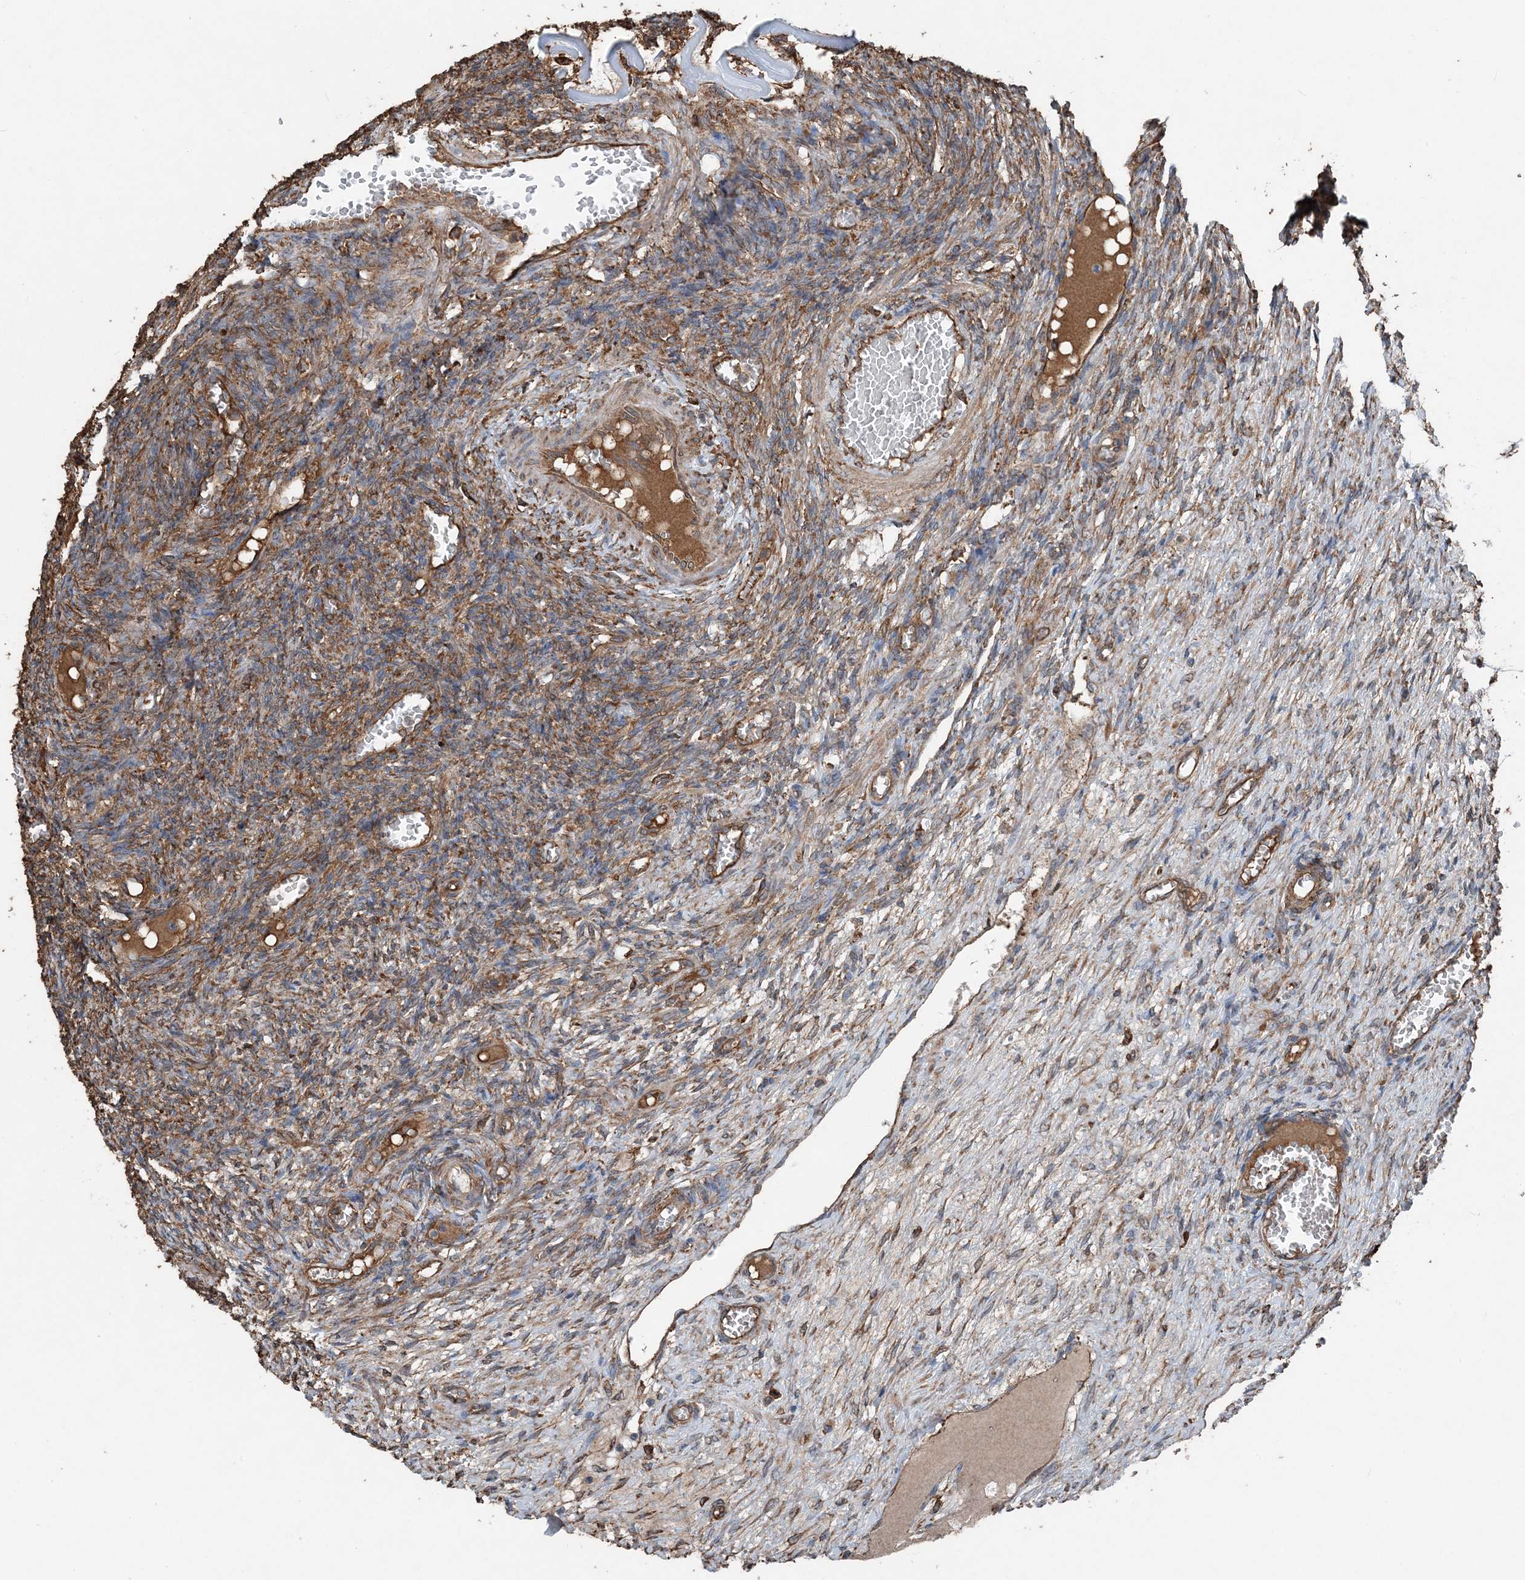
{"staining": {"intensity": "strong", "quantity": ">75%", "location": "cytoplasmic/membranous"}, "tissue": "ovary", "cell_type": "Follicle cells", "image_type": "normal", "snomed": [{"axis": "morphology", "description": "Normal tissue, NOS"}, {"axis": "topography", "description": "Ovary"}], "caption": "Immunohistochemical staining of benign ovary displays >75% levels of strong cytoplasmic/membranous protein positivity in about >75% of follicle cells.", "gene": "PDIA6", "patient": {"sex": "female", "age": 27}}